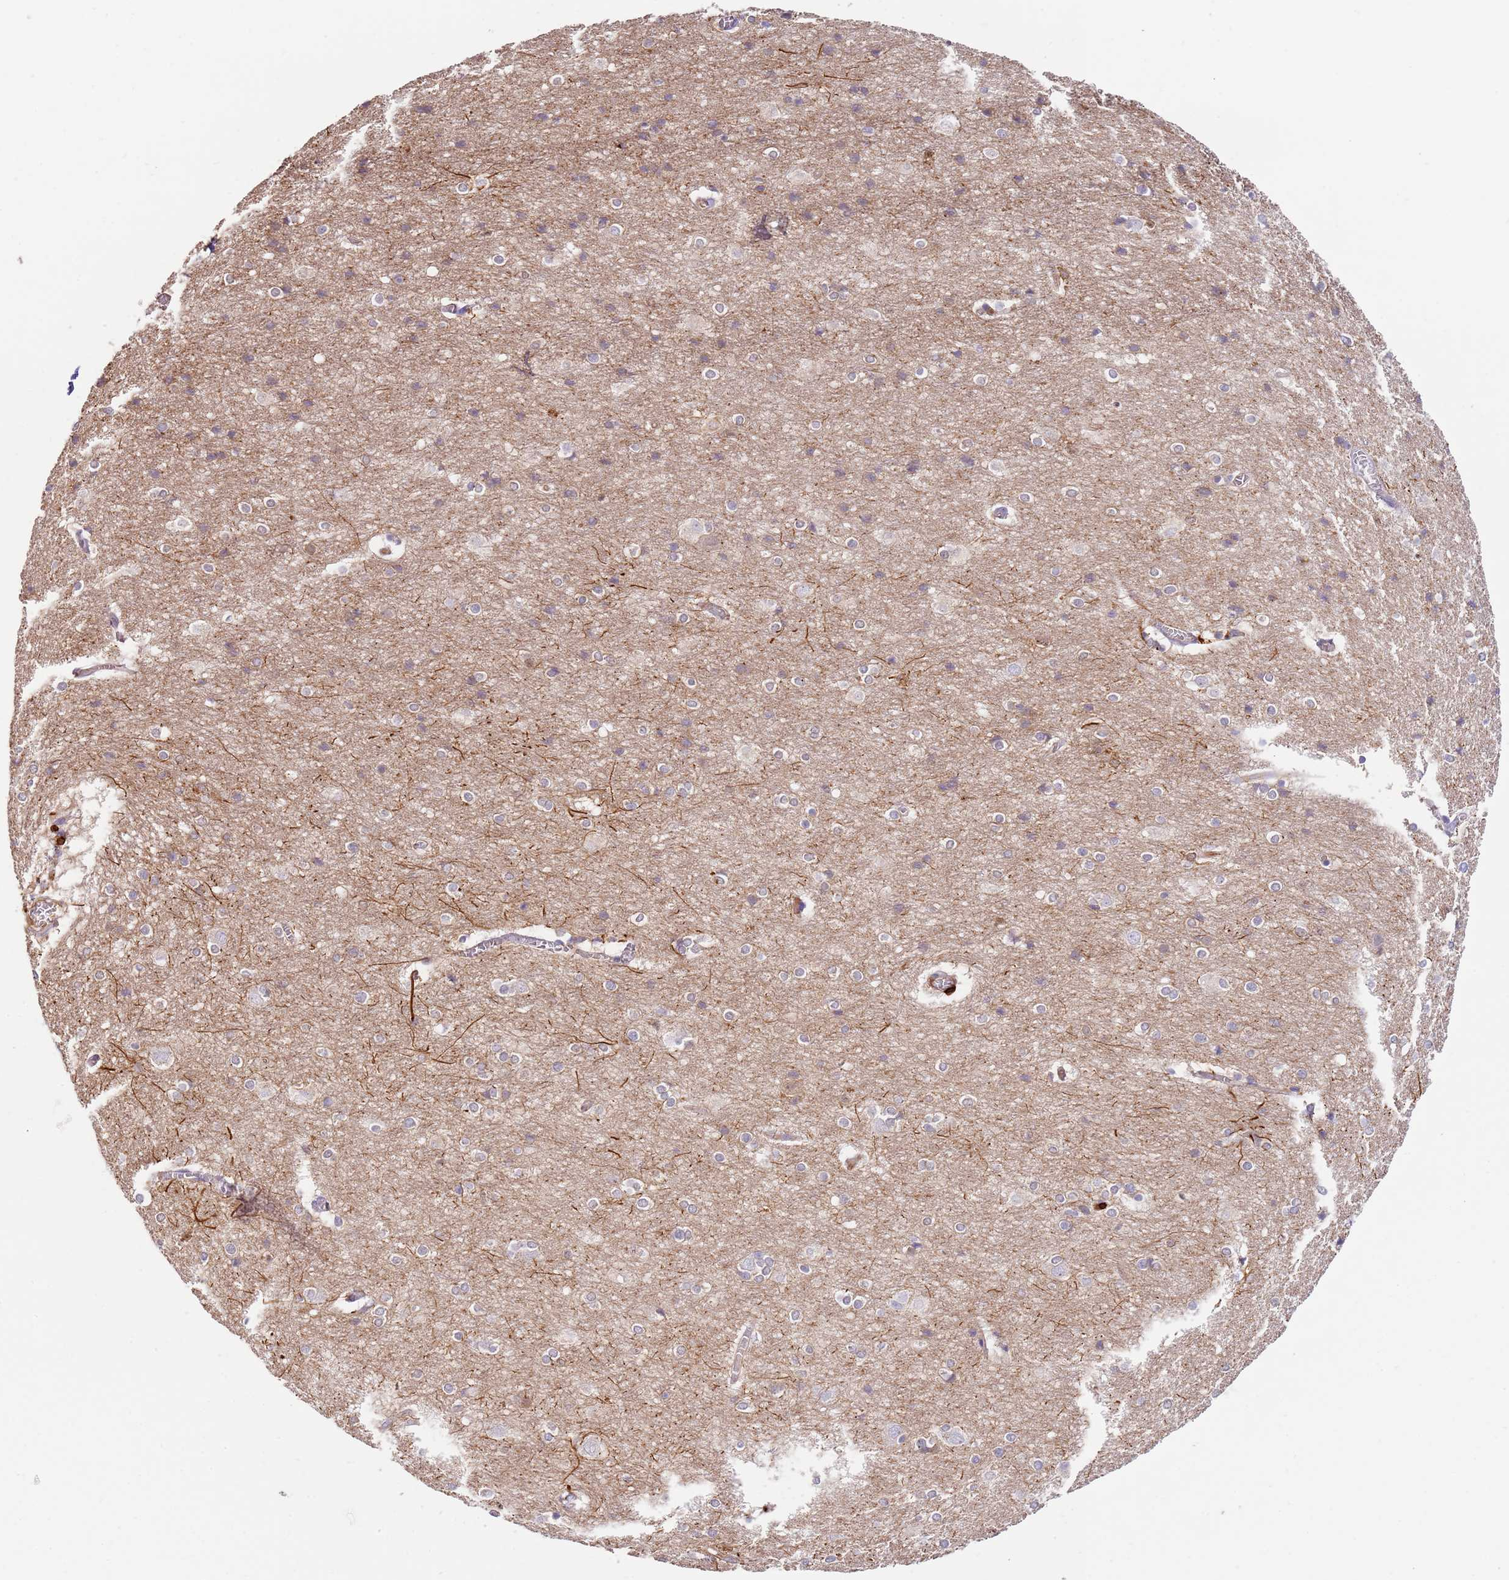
{"staining": {"intensity": "moderate", "quantity": ">75%", "location": "cytoplasmic/membranous"}, "tissue": "cerebral cortex", "cell_type": "Endothelial cells", "image_type": "normal", "snomed": [{"axis": "morphology", "description": "Normal tissue, NOS"}, {"axis": "topography", "description": "Cerebral cortex"}], "caption": "Protein expression analysis of benign human cerebral cortex reveals moderate cytoplasmic/membranous positivity in approximately >75% of endothelial cells. The staining was performed using DAB, with brown indicating positive protein expression. Nuclei are stained blue with hematoxylin.", "gene": "OR6P1", "patient": {"sex": "male", "age": 54}}